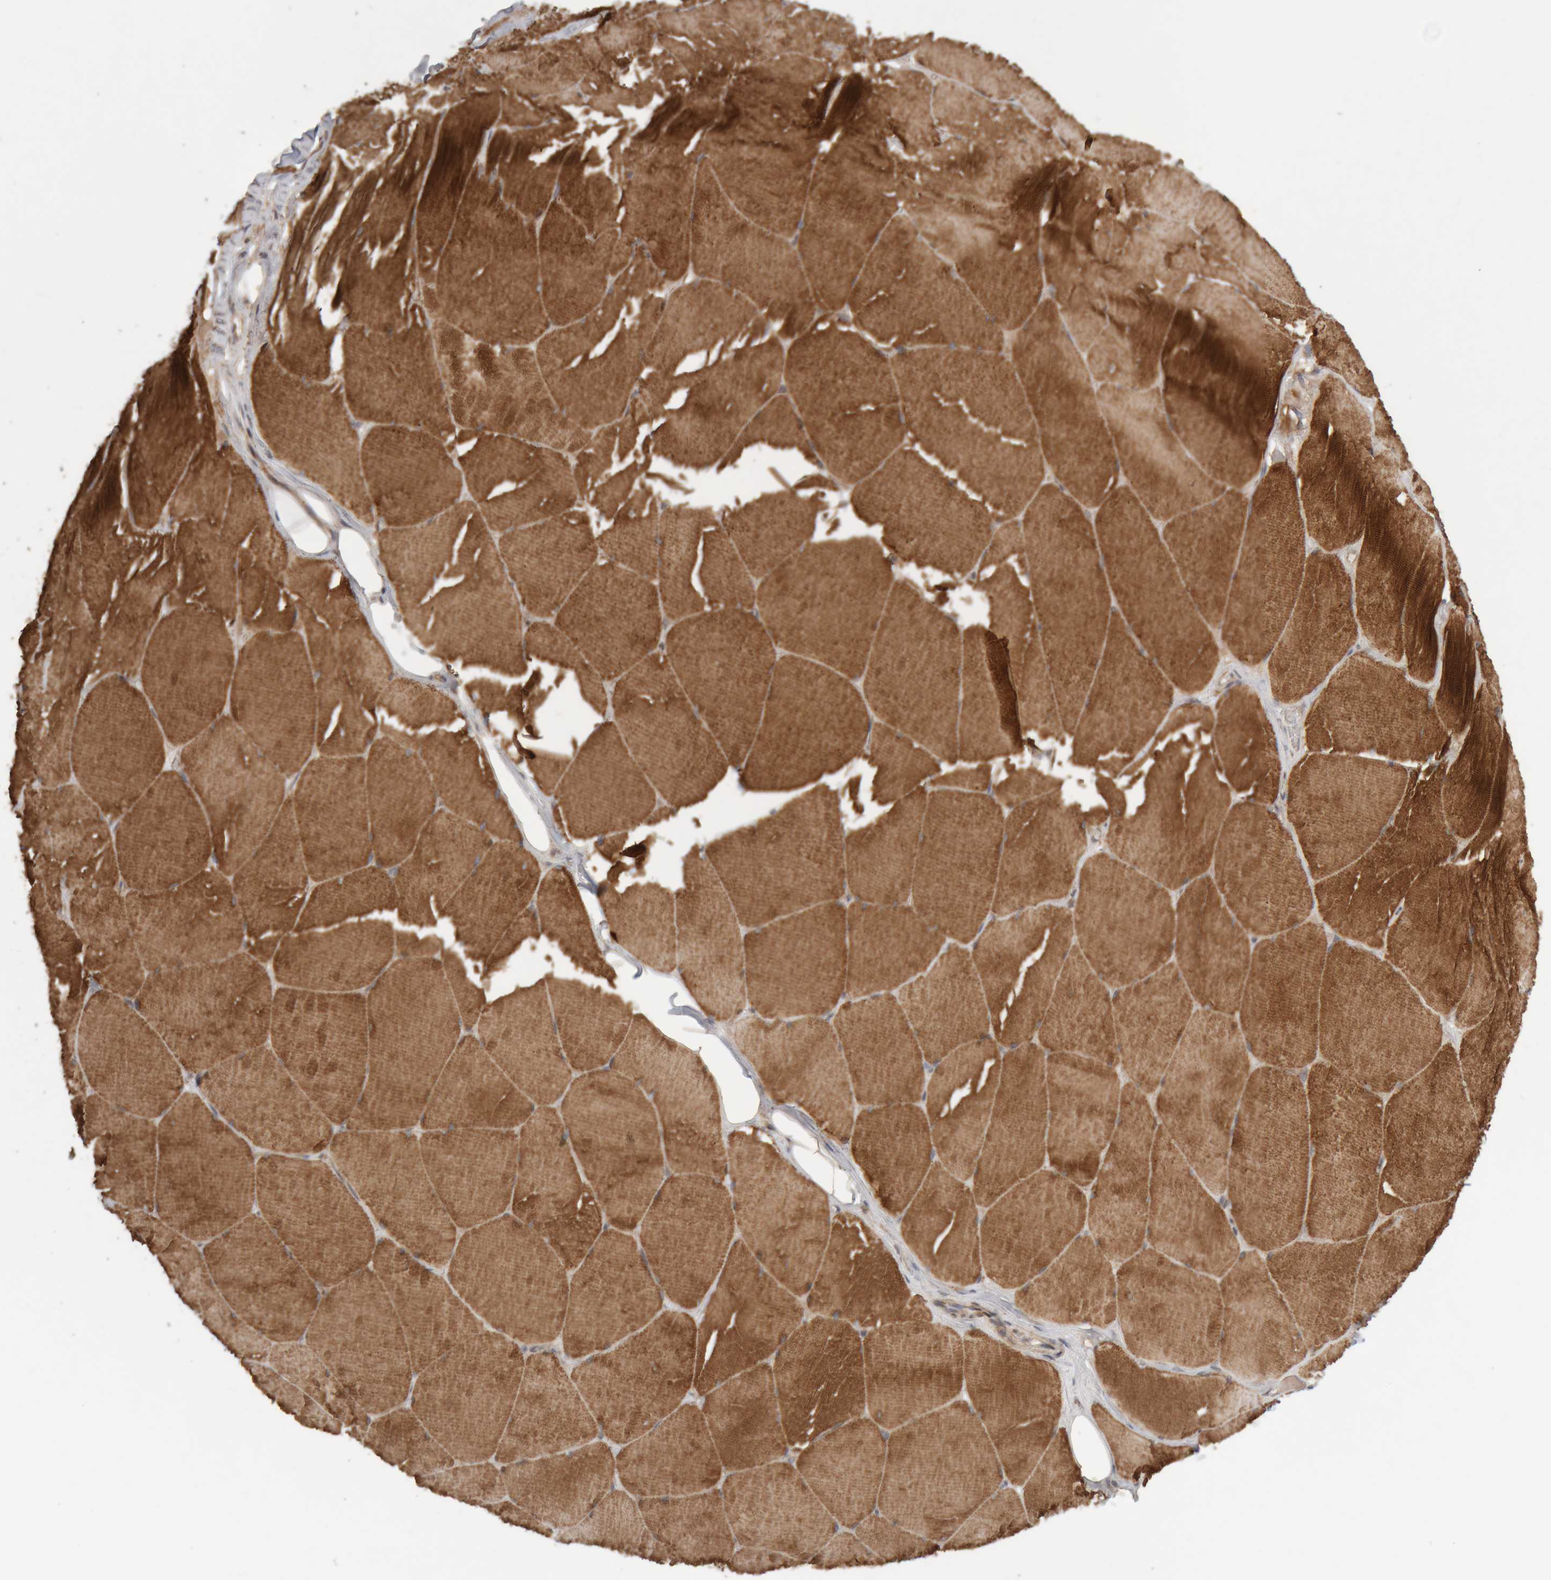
{"staining": {"intensity": "strong", "quantity": ">75%", "location": "cytoplasmic/membranous"}, "tissue": "skeletal muscle", "cell_type": "Myocytes", "image_type": "normal", "snomed": [{"axis": "morphology", "description": "Normal tissue, NOS"}, {"axis": "topography", "description": "Skin"}, {"axis": "topography", "description": "Skeletal muscle"}], "caption": "Immunohistochemistry of normal human skeletal muscle shows high levels of strong cytoplasmic/membranous positivity in approximately >75% of myocytes.", "gene": "KIF21B", "patient": {"sex": "male", "age": 83}}